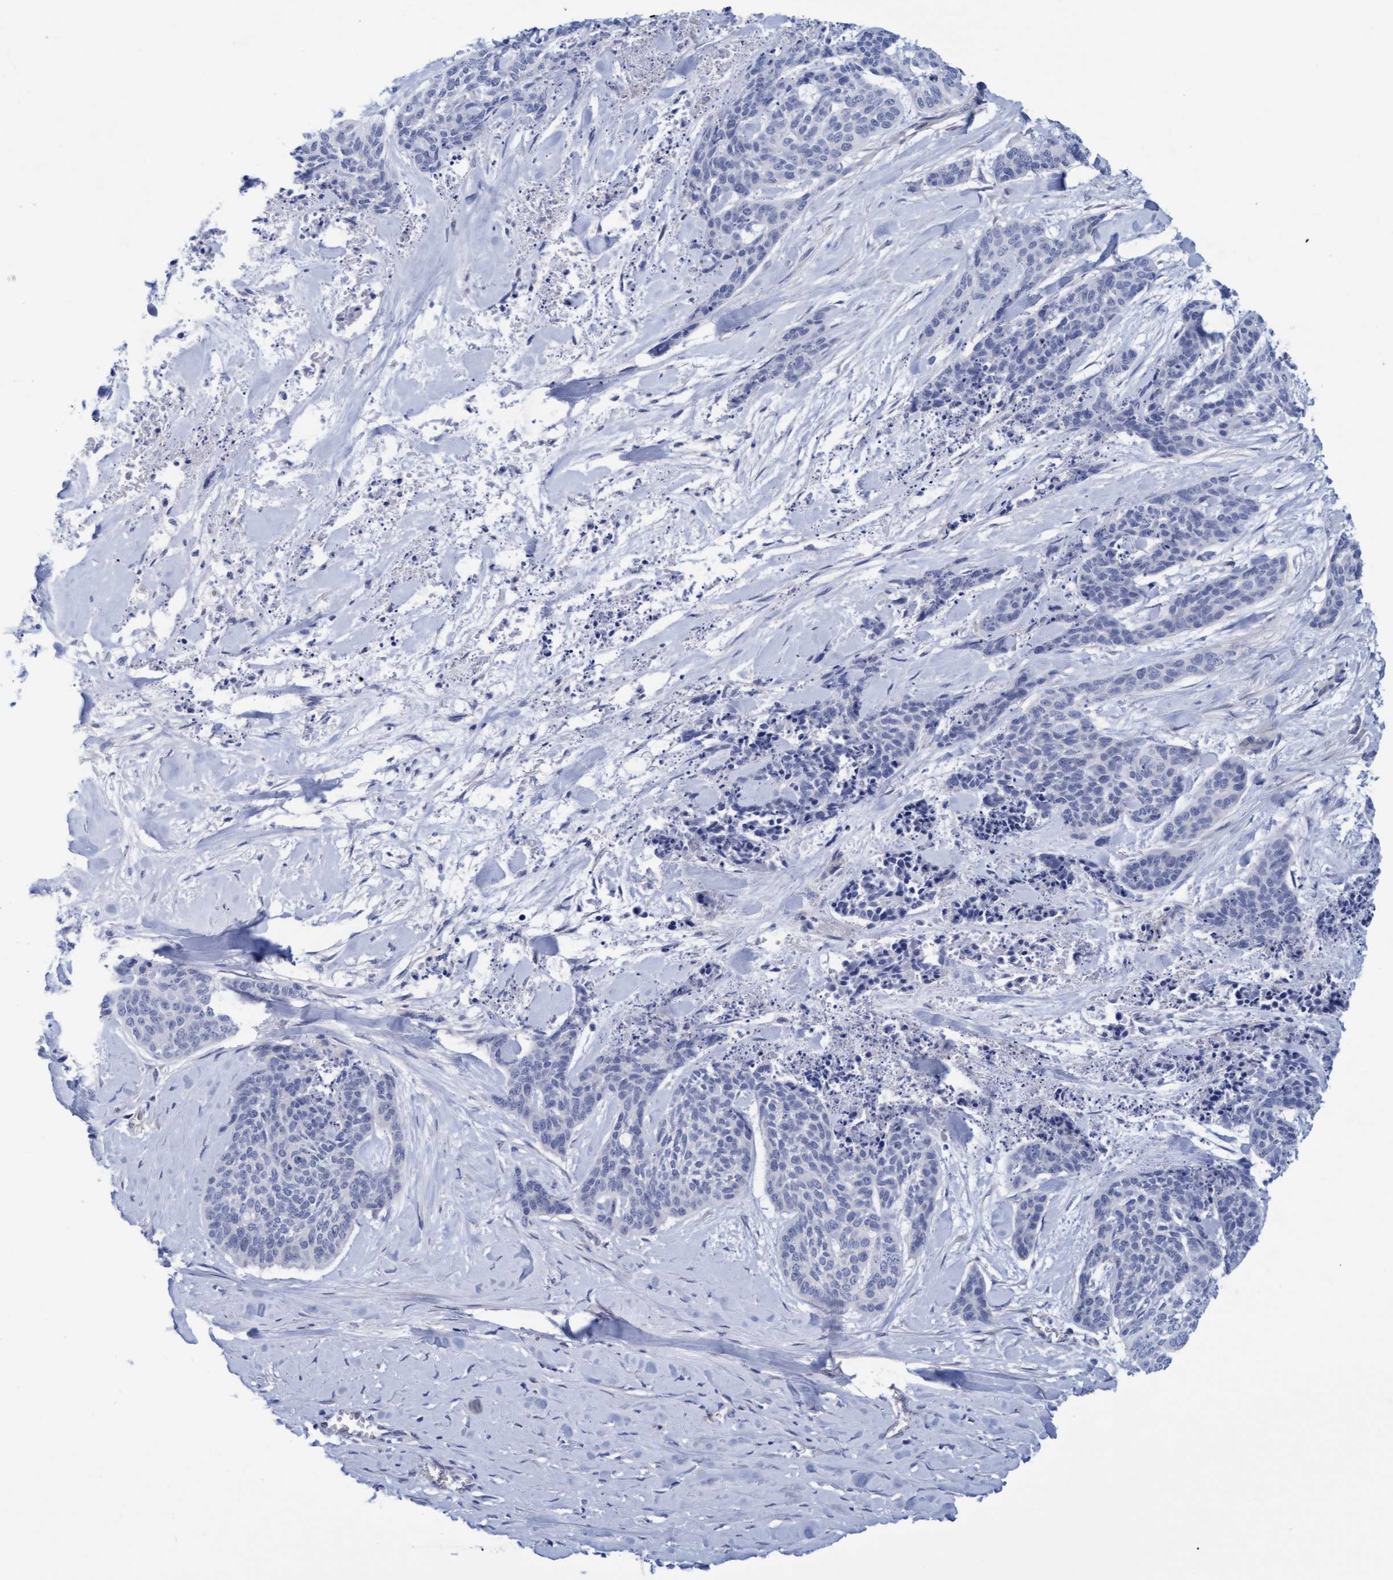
{"staining": {"intensity": "negative", "quantity": "none", "location": "none"}, "tissue": "skin cancer", "cell_type": "Tumor cells", "image_type": "cancer", "snomed": [{"axis": "morphology", "description": "Basal cell carcinoma"}, {"axis": "topography", "description": "Skin"}], "caption": "Tumor cells are negative for brown protein staining in skin basal cell carcinoma.", "gene": "STXBP1", "patient": {"sex": "female", "age": 64}}